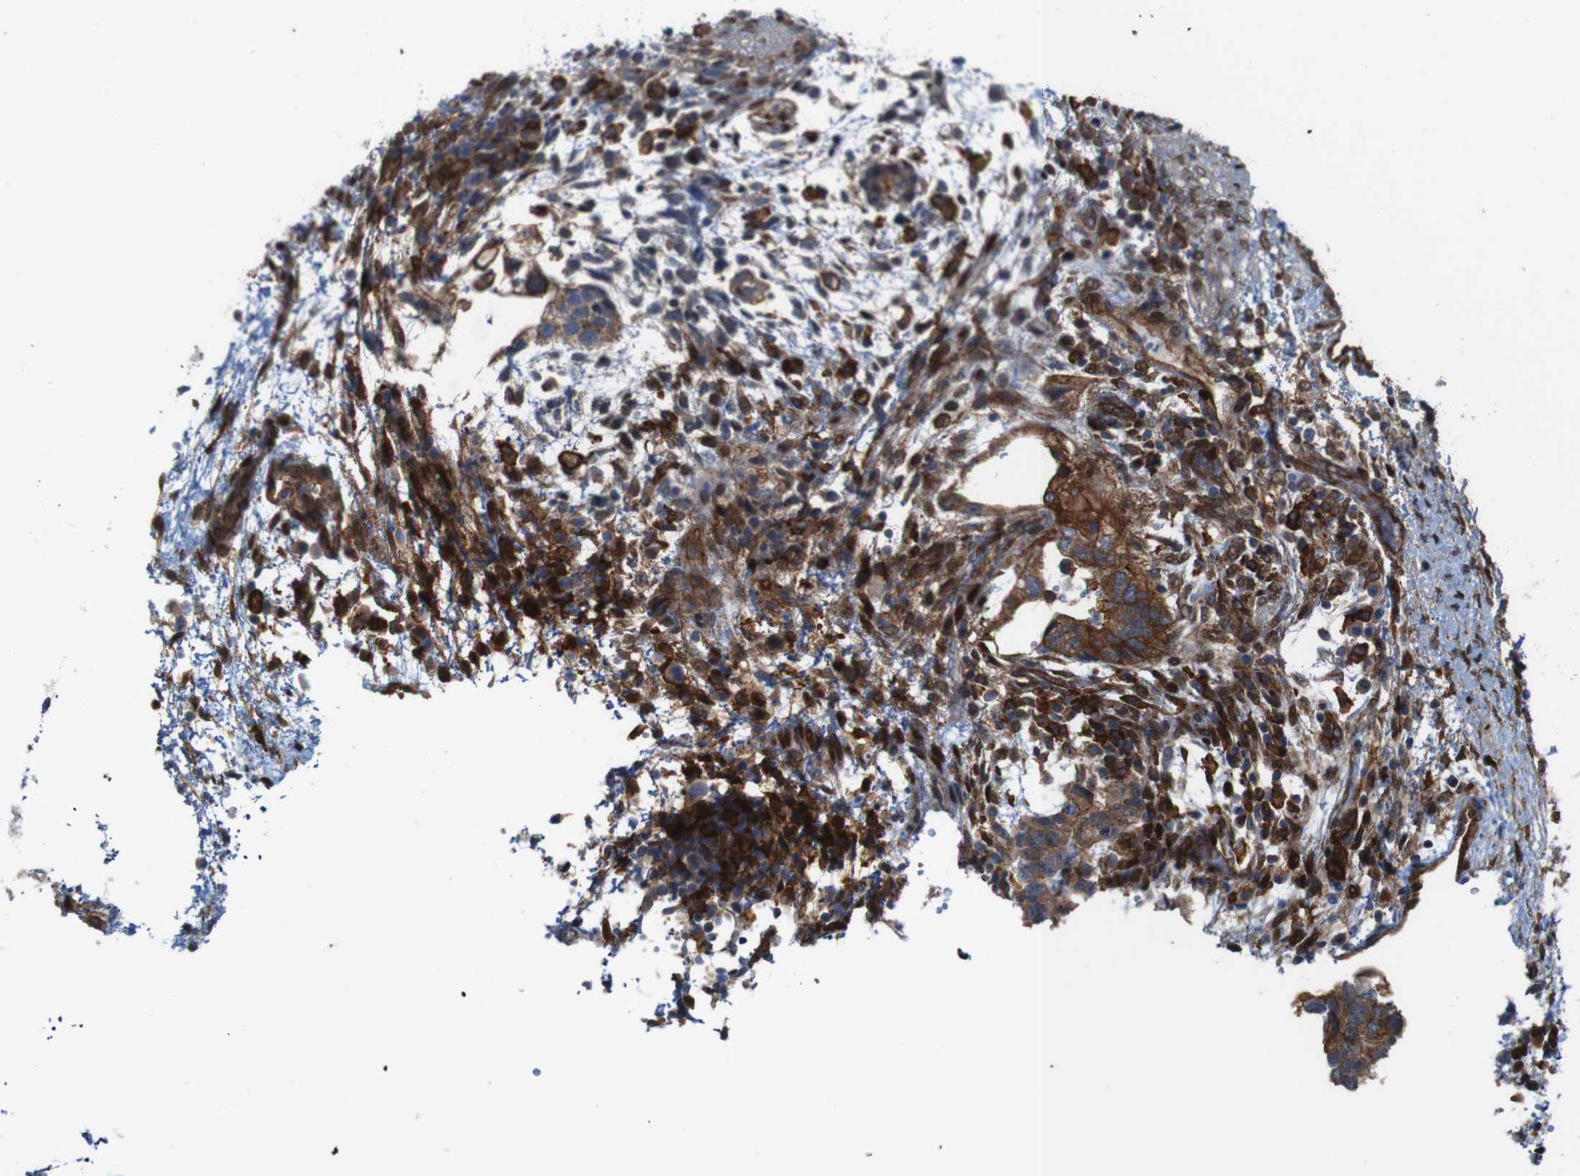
{"staining": {"intensity": "moderate", "quantity": ">75%", "location": "cytoplasmic/membranous"}, "tissue": "testis cancer", "cell_type": "Tumor cells", "image_type": "cancer", "snomed": [{"axis": "morphology", "description": "Carcinoma, Embryonal, NOS"}, {"axis": "topography", "description": "Testis"}], "caption": "Immunohistochemistry (IHC) of testis cancer reveals medium levels of moderate cytoplasmic/membranous positivity in approximately >75% of tumor cells. Immunohistochemistry (IHC) stains the protein of interest in brown and the nuclei are stained blue.", "gene": "PTGER4", "patient": {"sex": "male", "age": 36}}